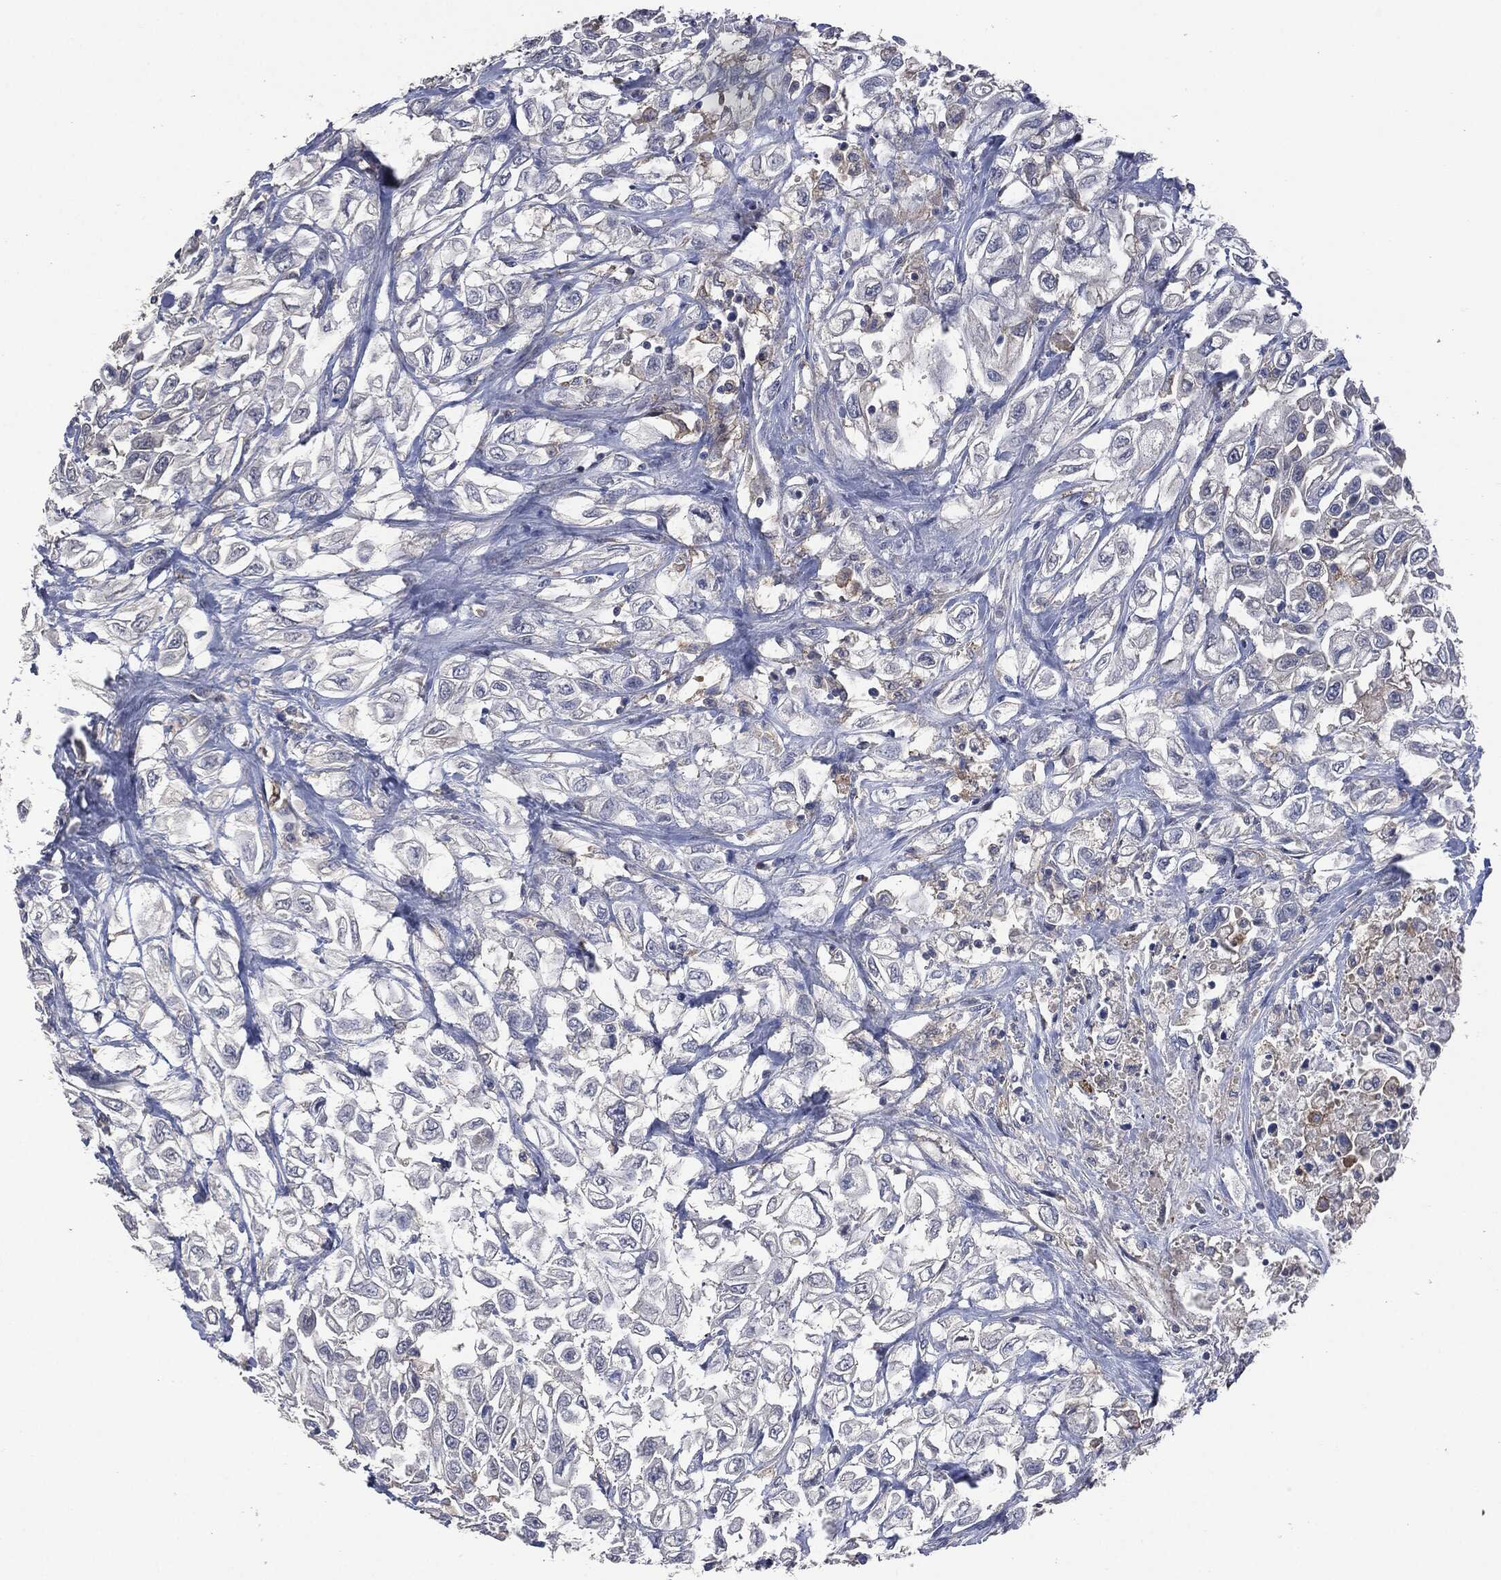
{"staining": {"intensity": "negative", "quantity": "none", "location": "none"}, "tissue": "urothelial cancer", "cell_type": "Tumor cells", "image_type": "cancer", "snomed": [{"axis": "morphology", "description": "Urothelial carcinoma, High grade"}, {"axis": "topography", "description": "Urinary bladder"}], "caption": "This is an immunohistochemistry photomicrograph of high-grade urothelial carcinoma. There is no expression in tumor cells.", "gene": "CD33", "patient": {"sex": "female", "age": 56}}